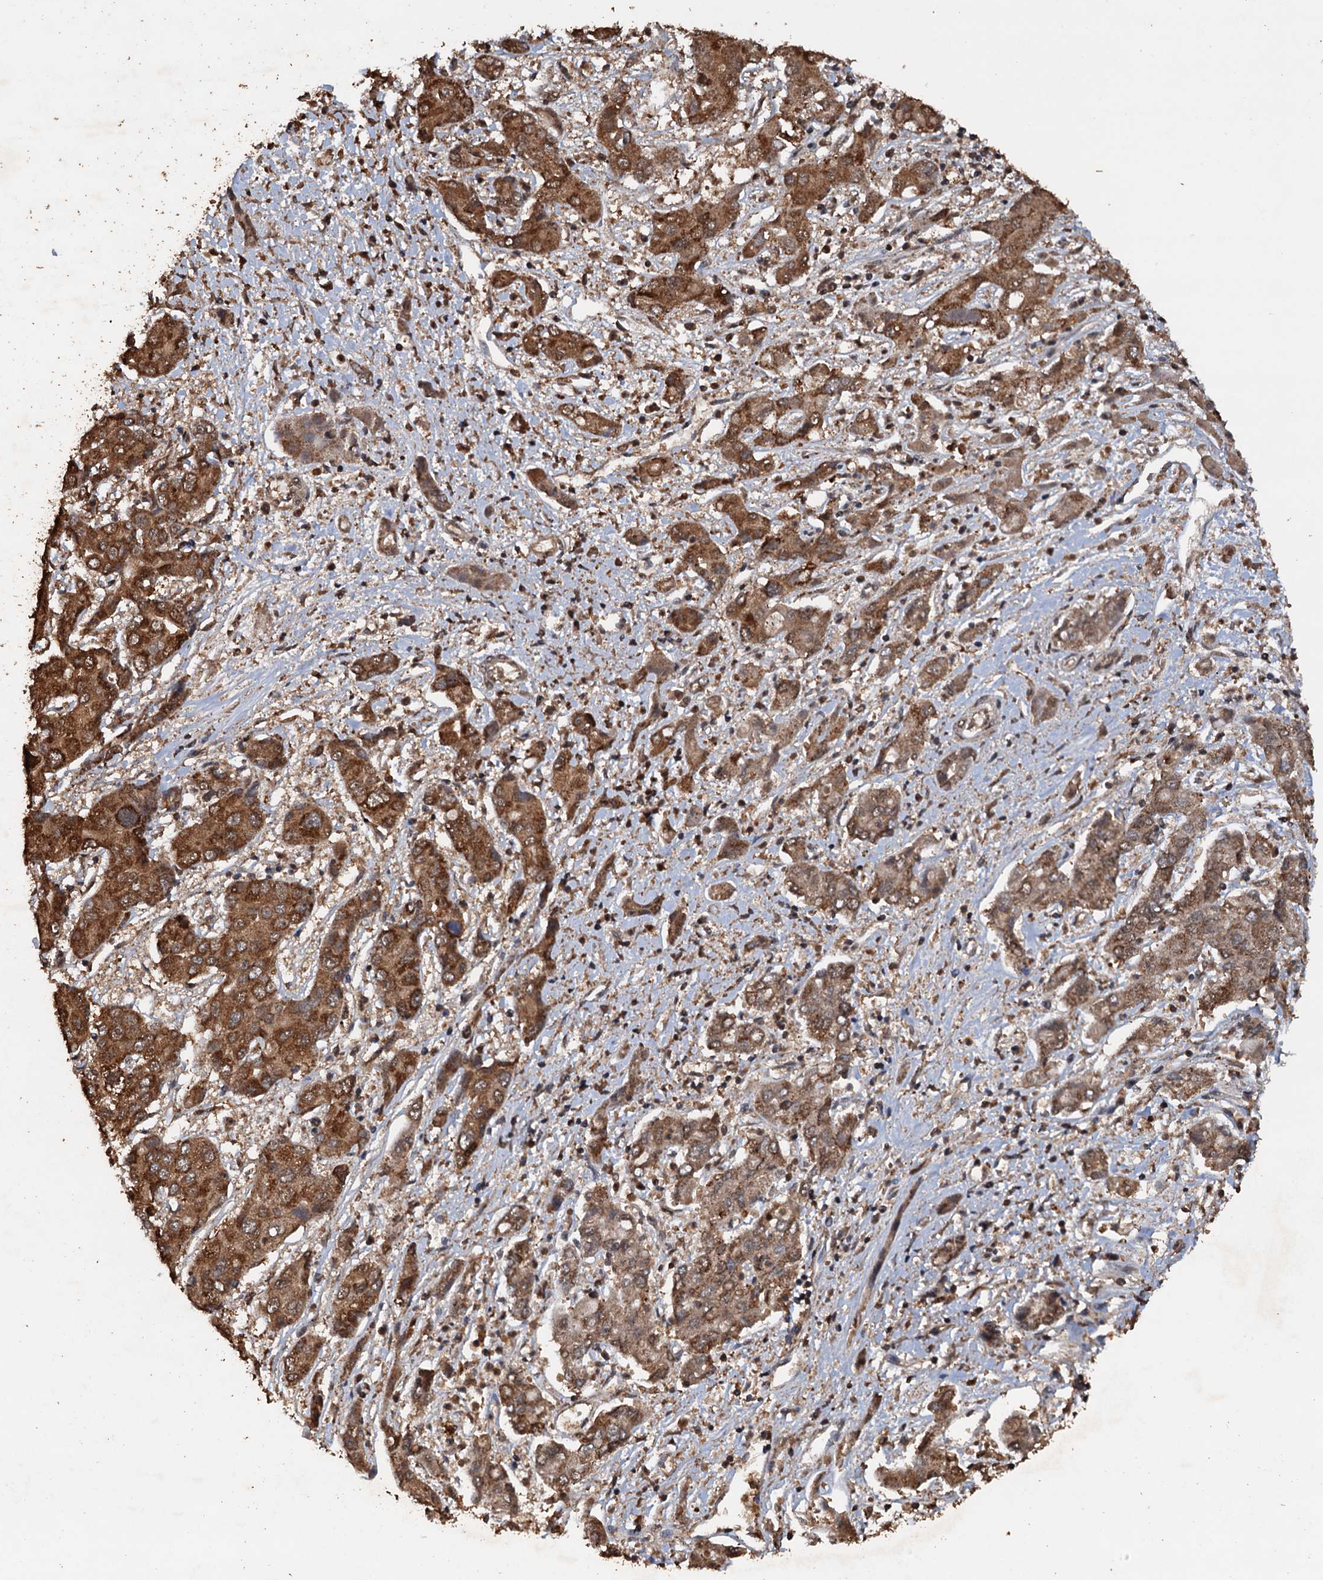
{"staining": {"intensity": "strong", "quantity": ">75%", "location": "cytoplasmic/membranous"}, "tissue": "liver cancer", "cell_type": "Tumor cells", "image_type": "cancer", "snomed": [{"axis": "morphology", "description": "Cholangiocarcinoma"}, {"axis": "topography", "description": "Liver"}], "caption": "DAB immunohistochemical staining of human cholangiocarcinoma (liver) reveals strong cytoplasmic/membranous protein staining in approximately >75% of tumor cells. (Brightfield microscopy of DAB IHC at high magnification).", "gene": "PSMD9", "patient": {"sex": "male", "age": 67}}